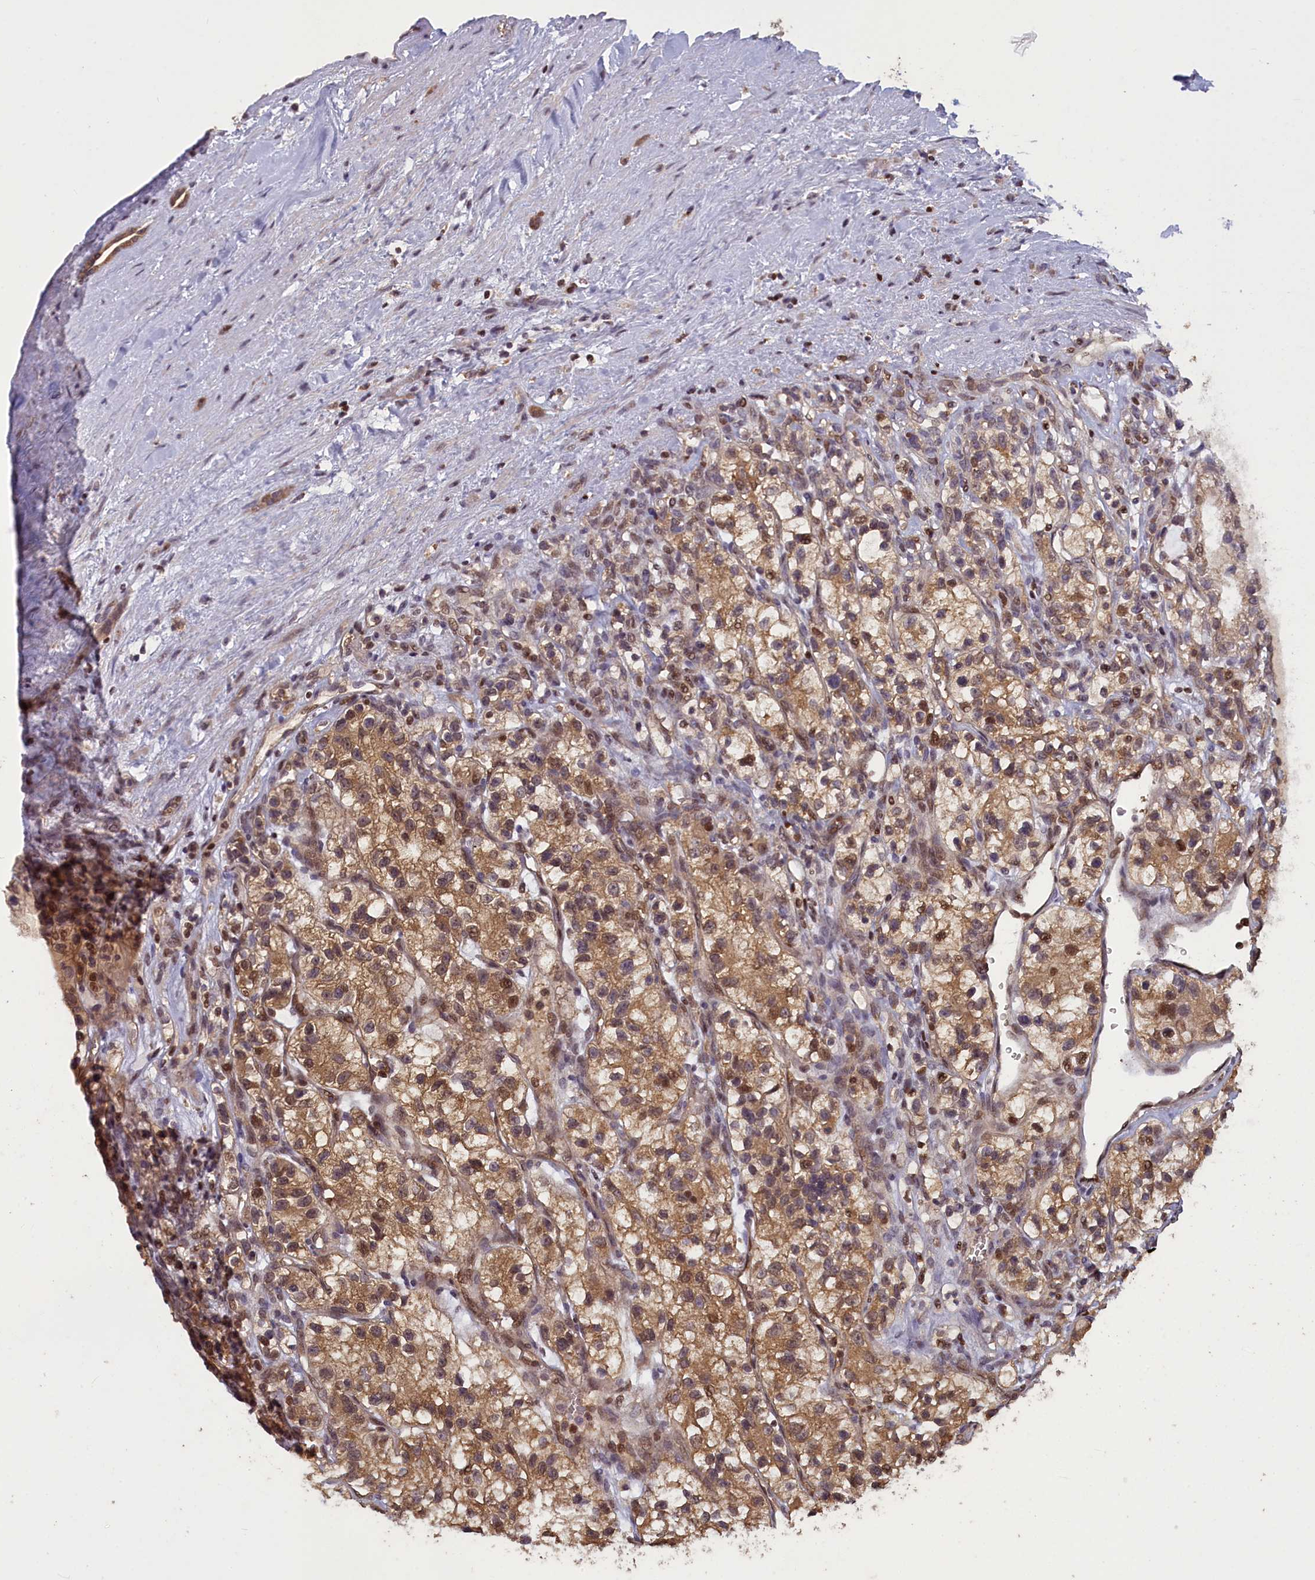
{"staining": {"intensity": "moderate", "quantity": ">75%", "location": "cytoplasmic/membranous,nuclear"}, "tissue": "renal cancer", "cell_type": "Tumor cells", "image_type": "cancer", "snomed": [{"axis": "morphology", "description": "Adenocarcinoma, NOS"}, {"axis": "topography", "description": "Kidney"}], "caption": "A brown stain highlights moderate cytoplasmic/membranous and nuclear expression of a protein in human adenocarcinoma (renal) tumor cells.", "gene": "NUBP1", "patient": {"sex": "female", "age": 57}}